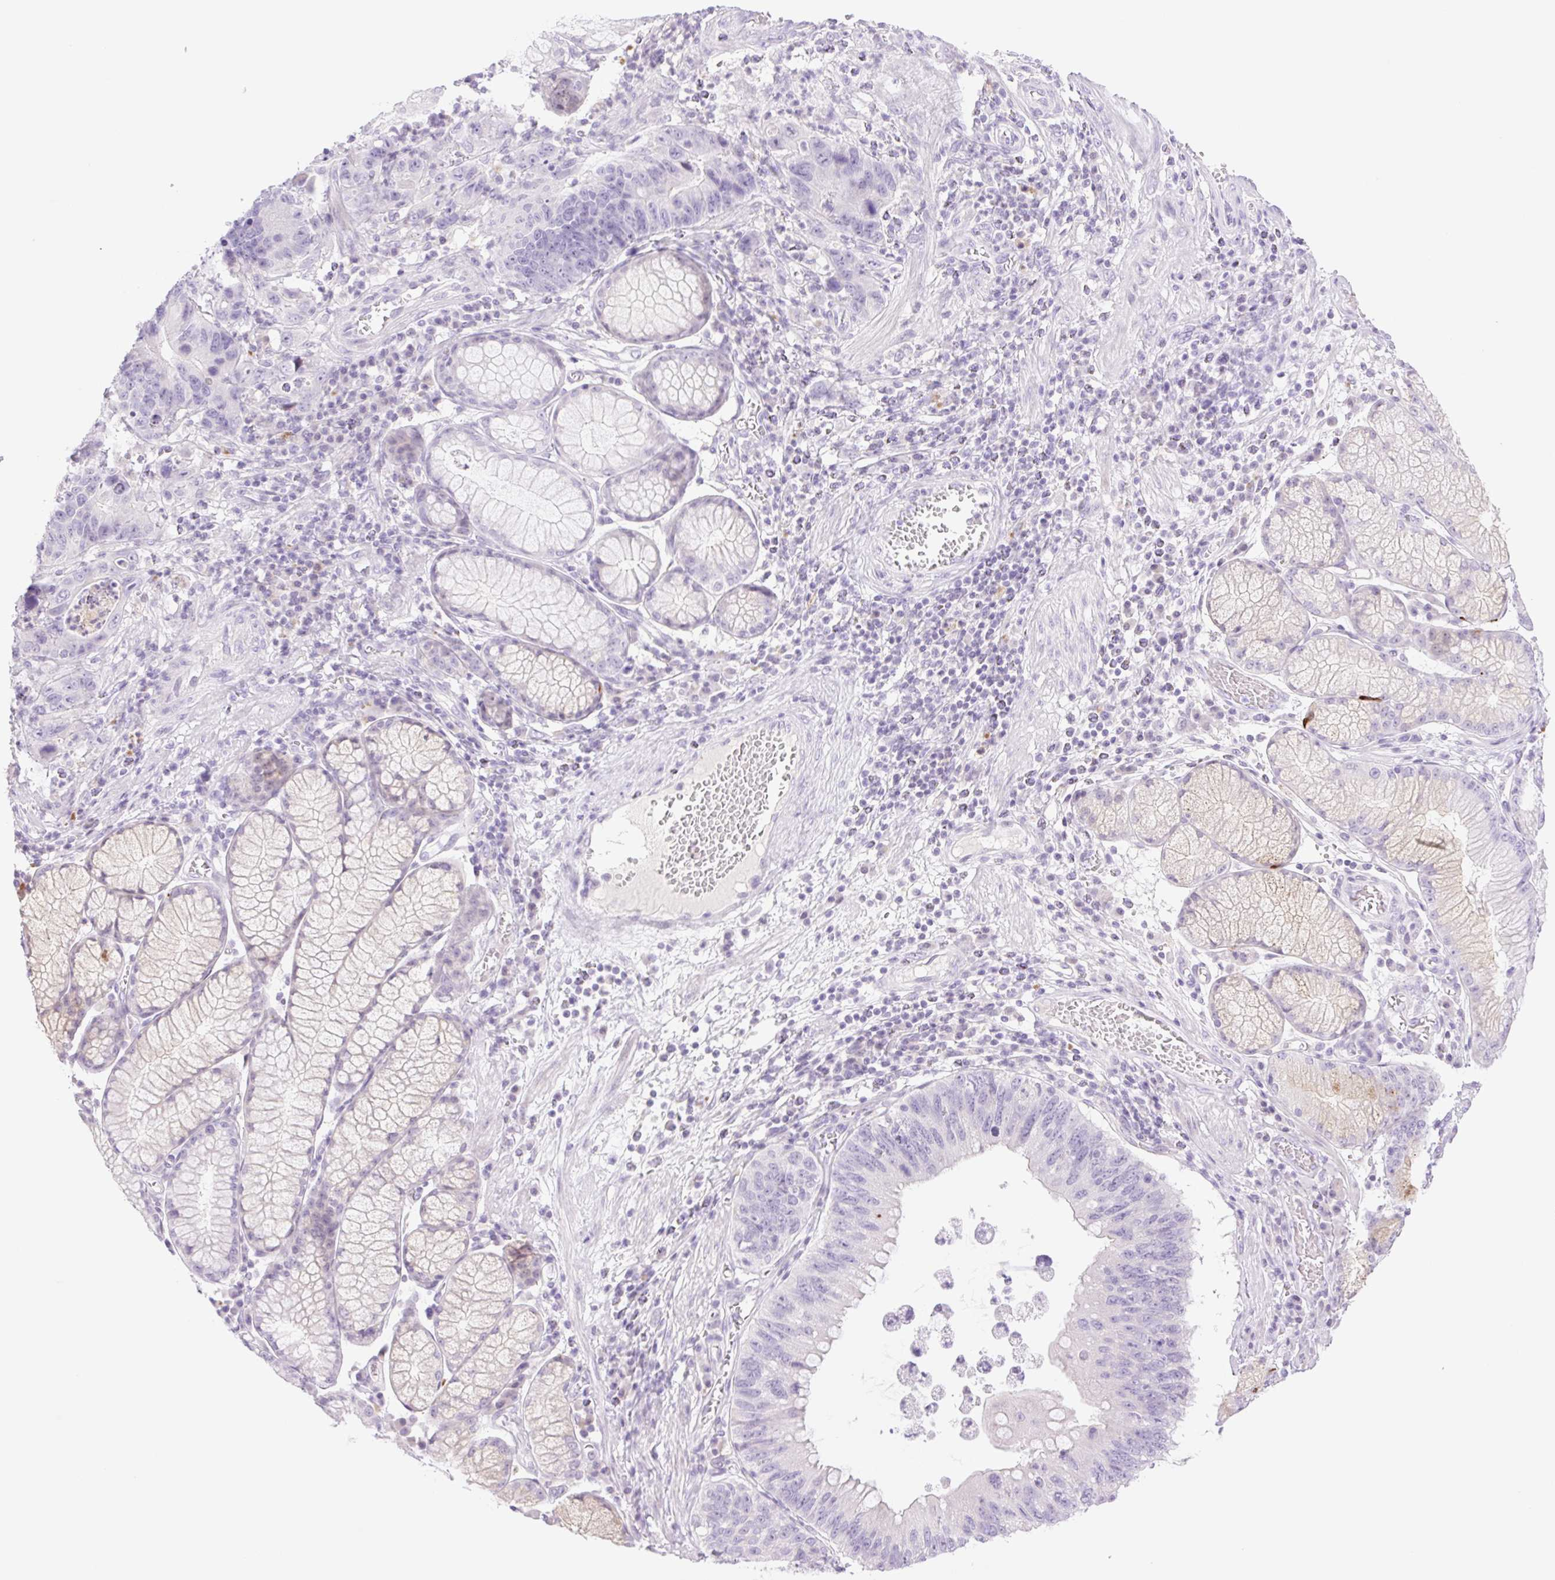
{"staining": {"intensity": "negative", "quantity": "none", "location": "none"}, "tissue": "stomach cancer", "cell_type": "Tumor cells", "image_type": "cancer", "snomed": [{"axis": "morphology", "description": "Adenocarcinoma, NOS"}, {"axis": "topography", "description": "Stomach"}], "caption": "Immunohistochemical staining of stomach adenocarcinoma shows no significant expression in tumor cells.", "gene": "TBX15", "patient": {"sex": "male", "age": 59}}